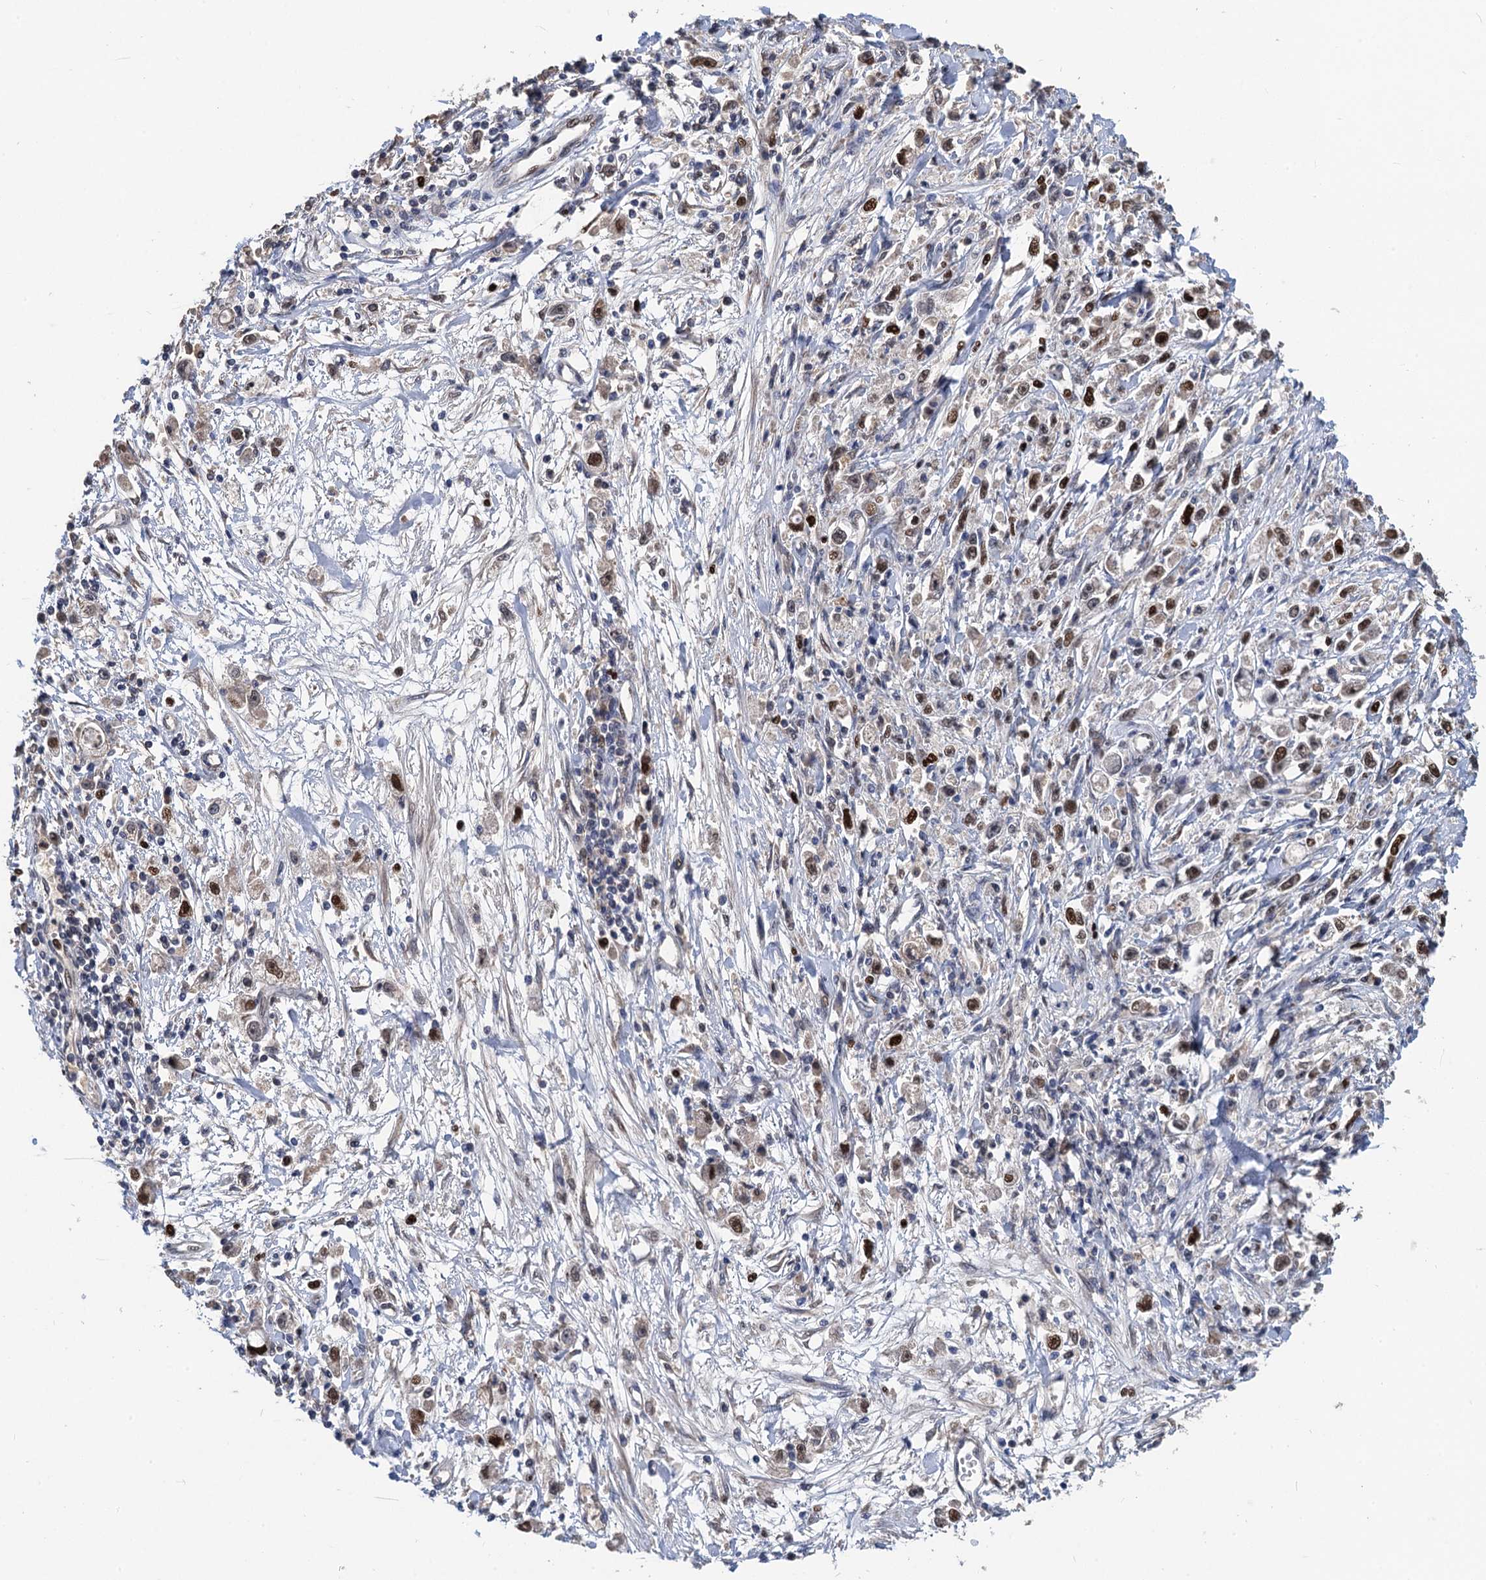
{"staining": {"intensity": "moderate", "quantity": ">75%", "location": "nuclear"}, "tissue": "stomach cancer", "cell_type": "Tumor cells", "image_type": "cancer", "snomed": [{"axis": "morphology", "description": "Adenocarcinoma, NOS"}, {"axis": "topography", "description": "Stomach"}], "caption": "Protein staining of stomach cancer (adenocarcinoma) tissue demonstrates moderate nuclear staining in approximately >75% of tumor cells.", "gene": "TSEN34", "patient": {"sex": "female", "age": 59}}